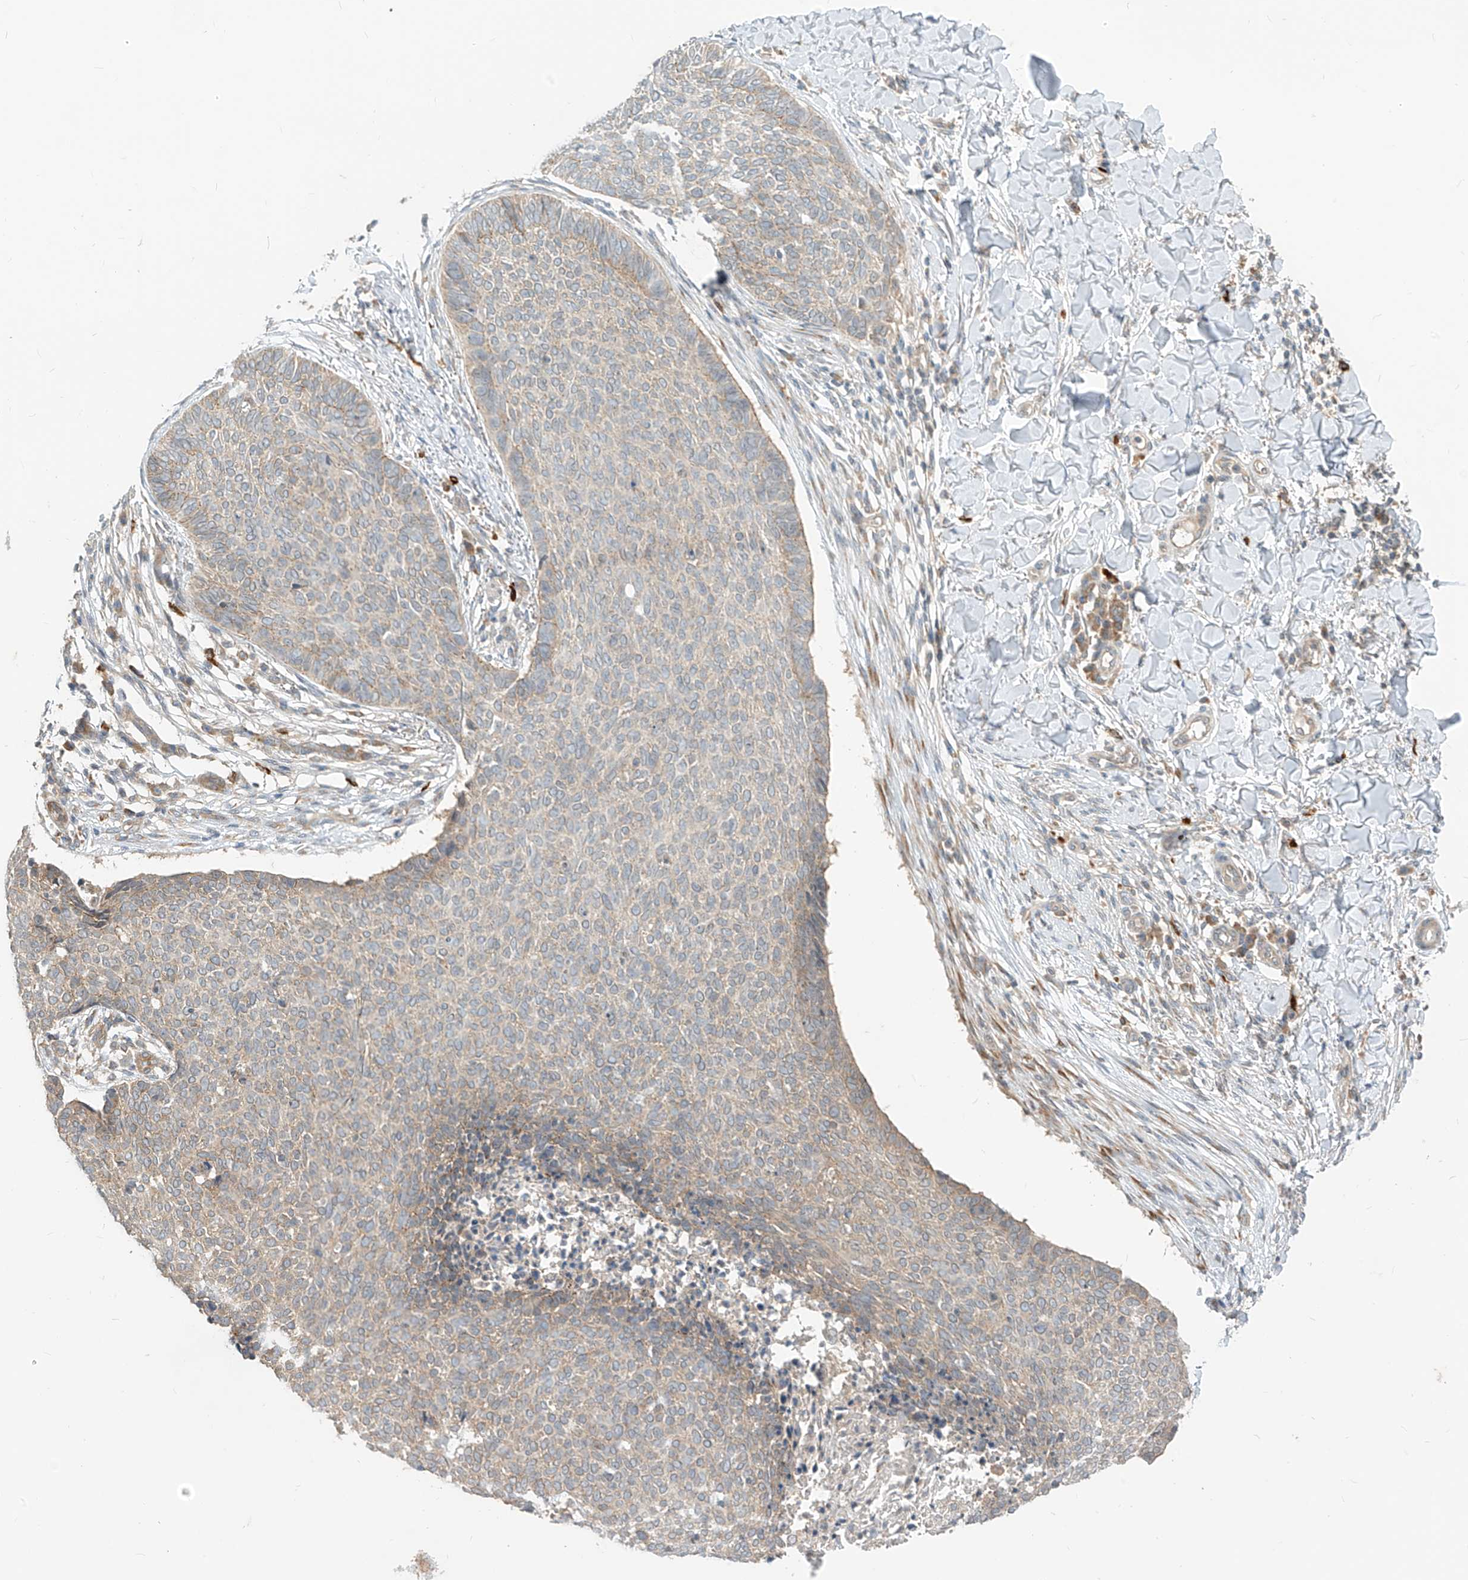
{"staining": {"intensity": "weak", "quantity": "<25%", "location": "cytoplasmic/membranous"}, "tissue": "skin cancer", "cell_type": "Tumor cells", "image_type": "cancer", "snomed": [{"axis": "morphology", "description": "Normal tissue, NOS"}, {"axis": "morphology", "description": "Basal cell carcinoma"}, {"axis": "topography", "description": "Skin"}], "caption": "Immunohistochemistry (IHC) histopathology image of neoplastic tissue: skin cancer (basal cell carcinoma) stained with DAB (3,3'-diaminobenzidine) displays no significant protein staining in tumor cells.", "gene": "MTUS2", "patient": {"sex": "male", "age": 50}}